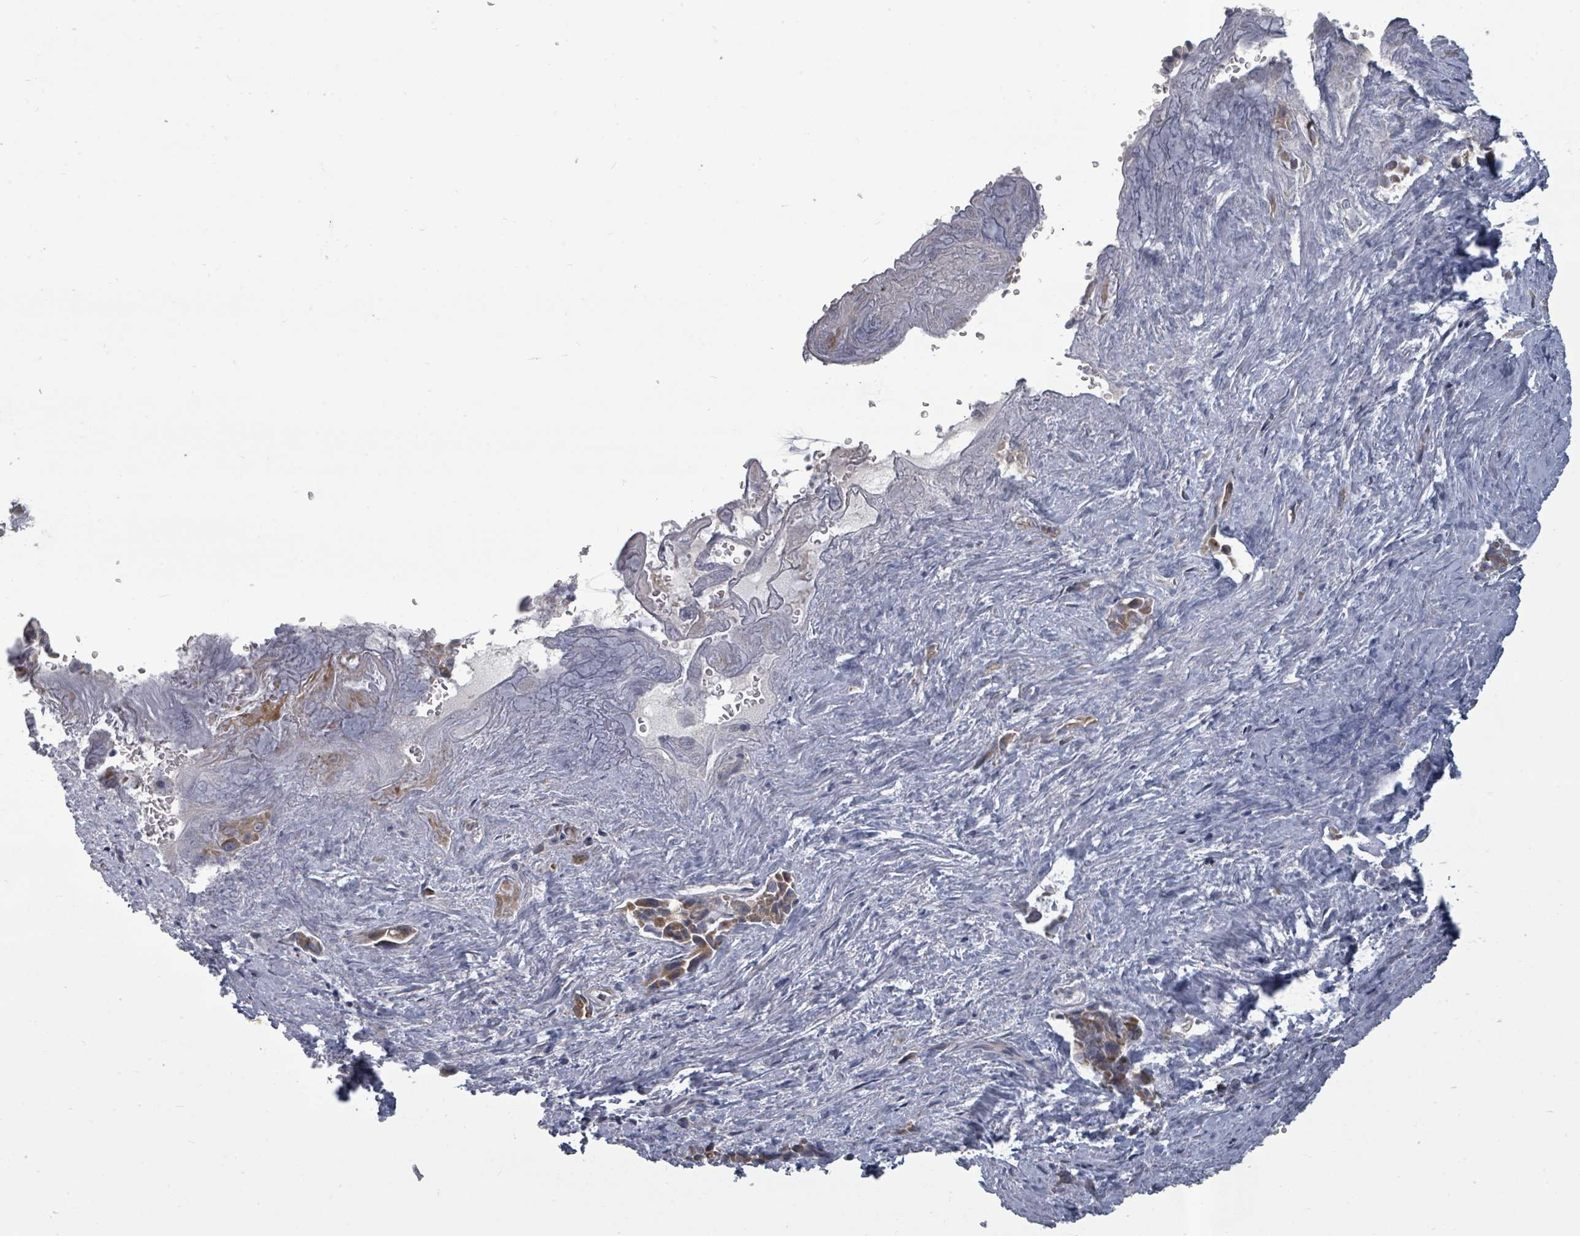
{"staining": {"intensity": "moderate", "quantity": ">75%", "location": "cytoplasmic/membranous"}, "tissue": "liver cancer", "cell_type": "Tumor cells", "image_type": "cancer", "snomed": [{"axis": "morphology", "description": "Cholangiocarcinoma"}, {"axis": "topography", "description": "Liver"}], "caption": "The image exhibits a brown stain indicating the presence of a protein in the cytoplasmic/membranous of tumor cells in liver cancer. (DAB IHC, brown staining for protein, blue staining for nuclei).", "gene": "PTPN20", "patient": {"sex": "female", "age": 68}}